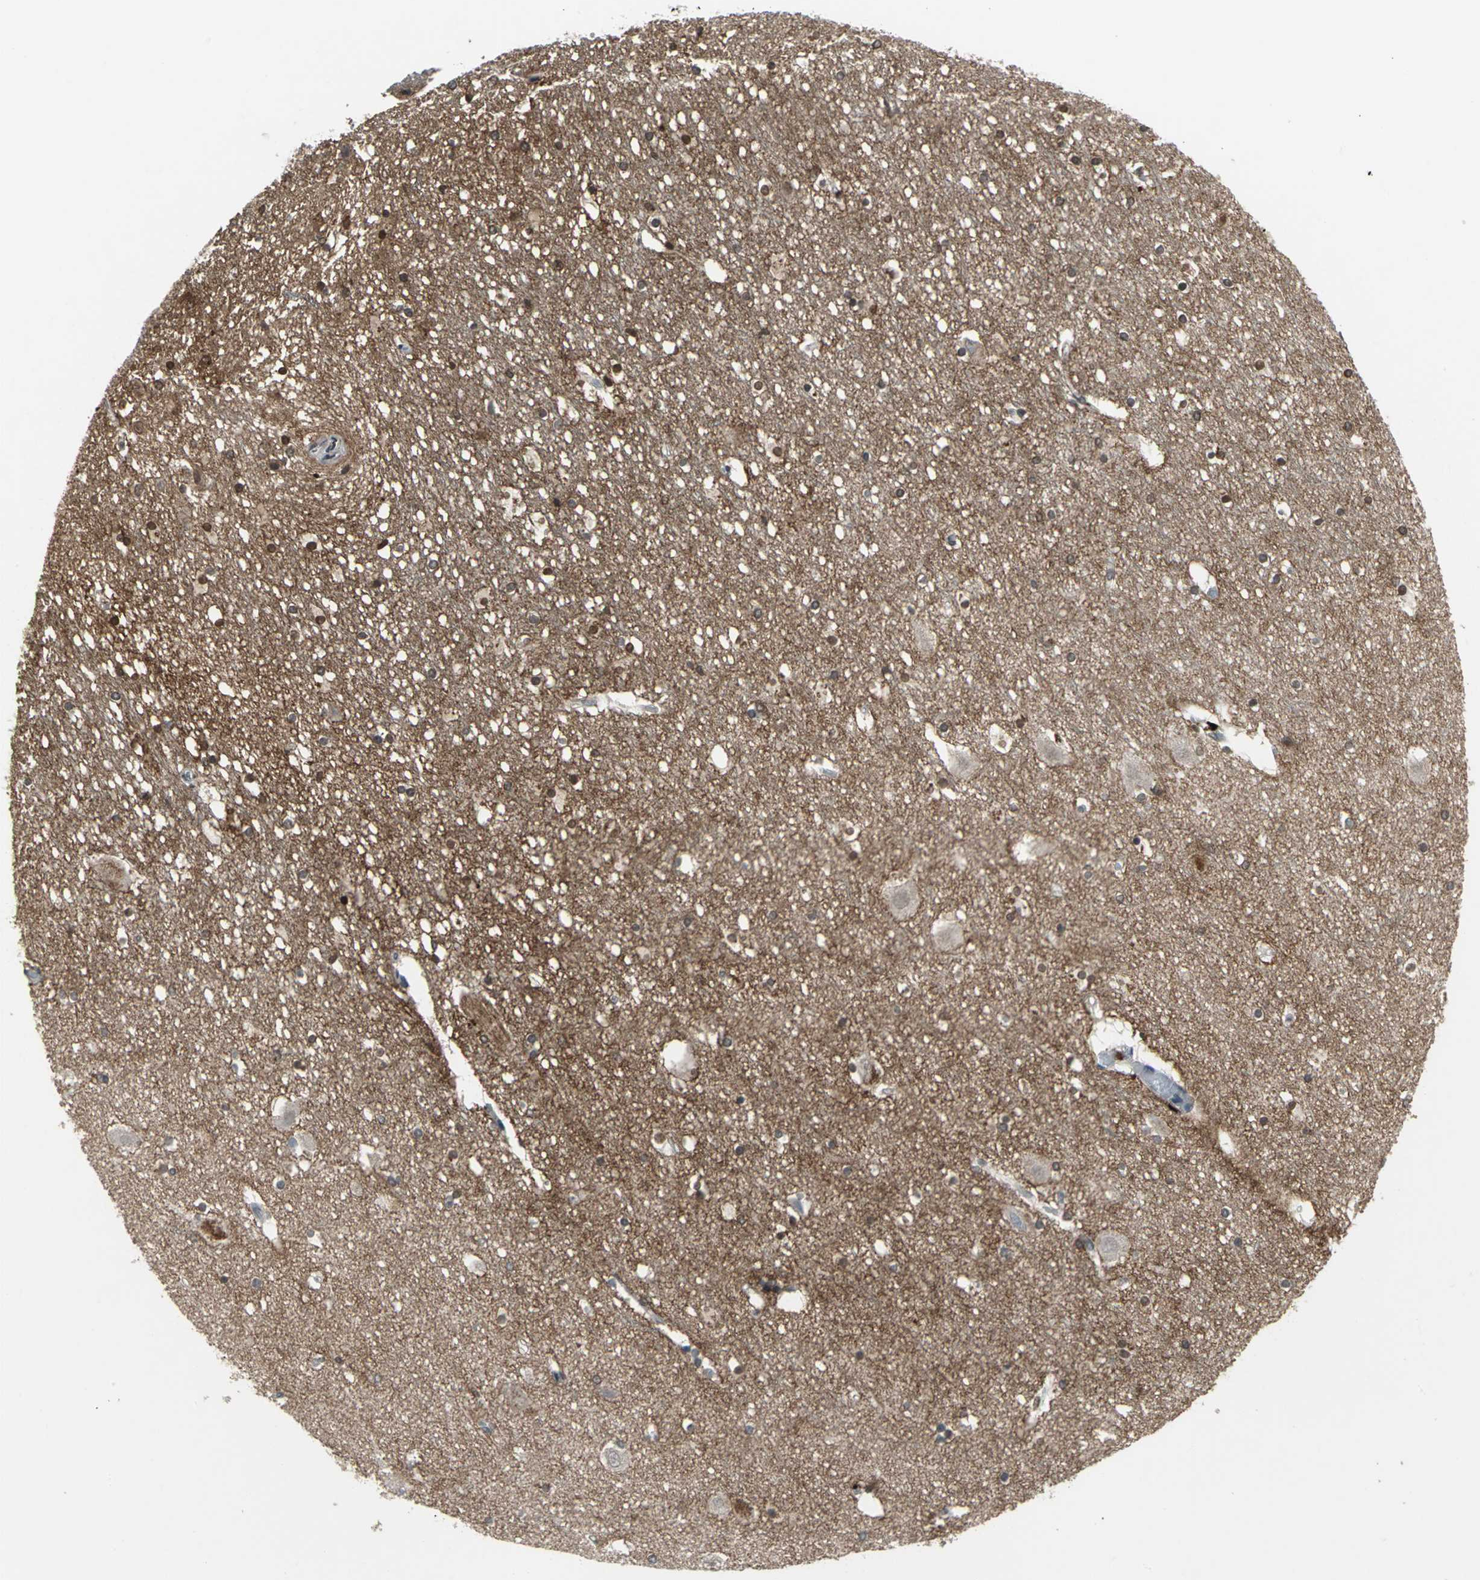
{"staining": {"intensity": "moderate", "quantity": "<25%", "location": "nuclear"}, "tissue": "hippocampus", "cell_type": "Glial cells", "image_type": "normal", "snomed": [{"axis": "morphology", "description": "Normal tissue, NOS"}, {"axis": "topography", "description": "Hippocampus"}], "caption": "Protein staining of unremarkable hippocampus exhibits moderate nuclear staining in about <25% of glial cells. (DAB IHC with brightfield microscopy, high magnification).", "gene": "PTGDS", "patient": {"sex": "male", "age": 45}}